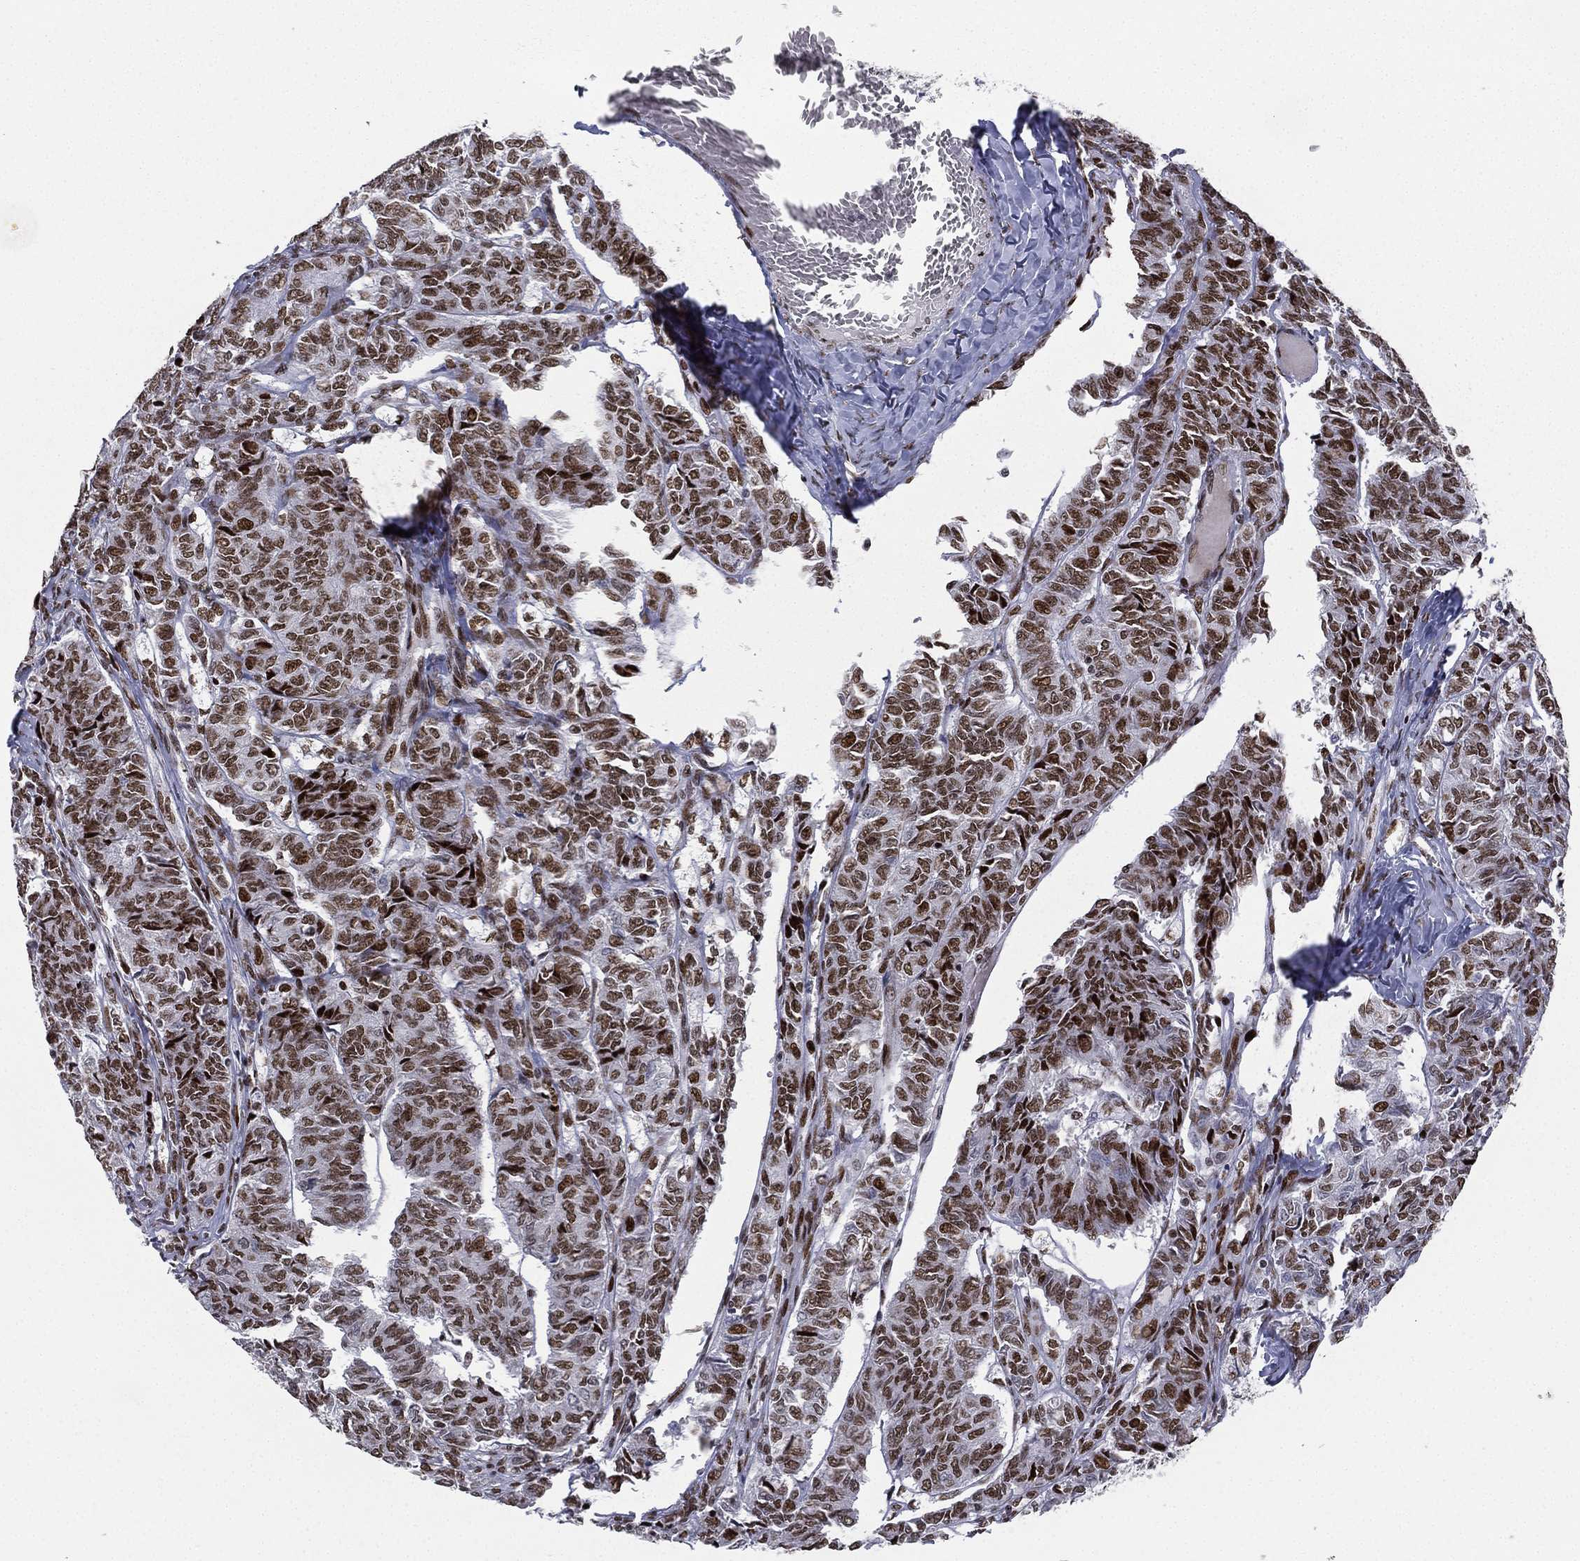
{"staining": {"intensity": "moderate", "quantity": ">75%", "location": "nuclear"}, "tissue": "ovarian cancer", "cell_type": "Tumor cells", "image_type": "cancer", "snomed": [{"axis": "morphology", "description": "Carcinoma, endometroid"}, {"axis": "topography", "description": "Ovary"}], "caption": "Protein expression by immunohistochemistry exhibits moderate nuclear staining in about >75% of tumor cells in ovarian endometroid carcinoma. The staining was performed using DAB, with brown indicating positive protein expression. Nuclei are stained blue with hematoxylin.", "gene": "RTF1", "patient": {"sex": "female", "age": 80}}